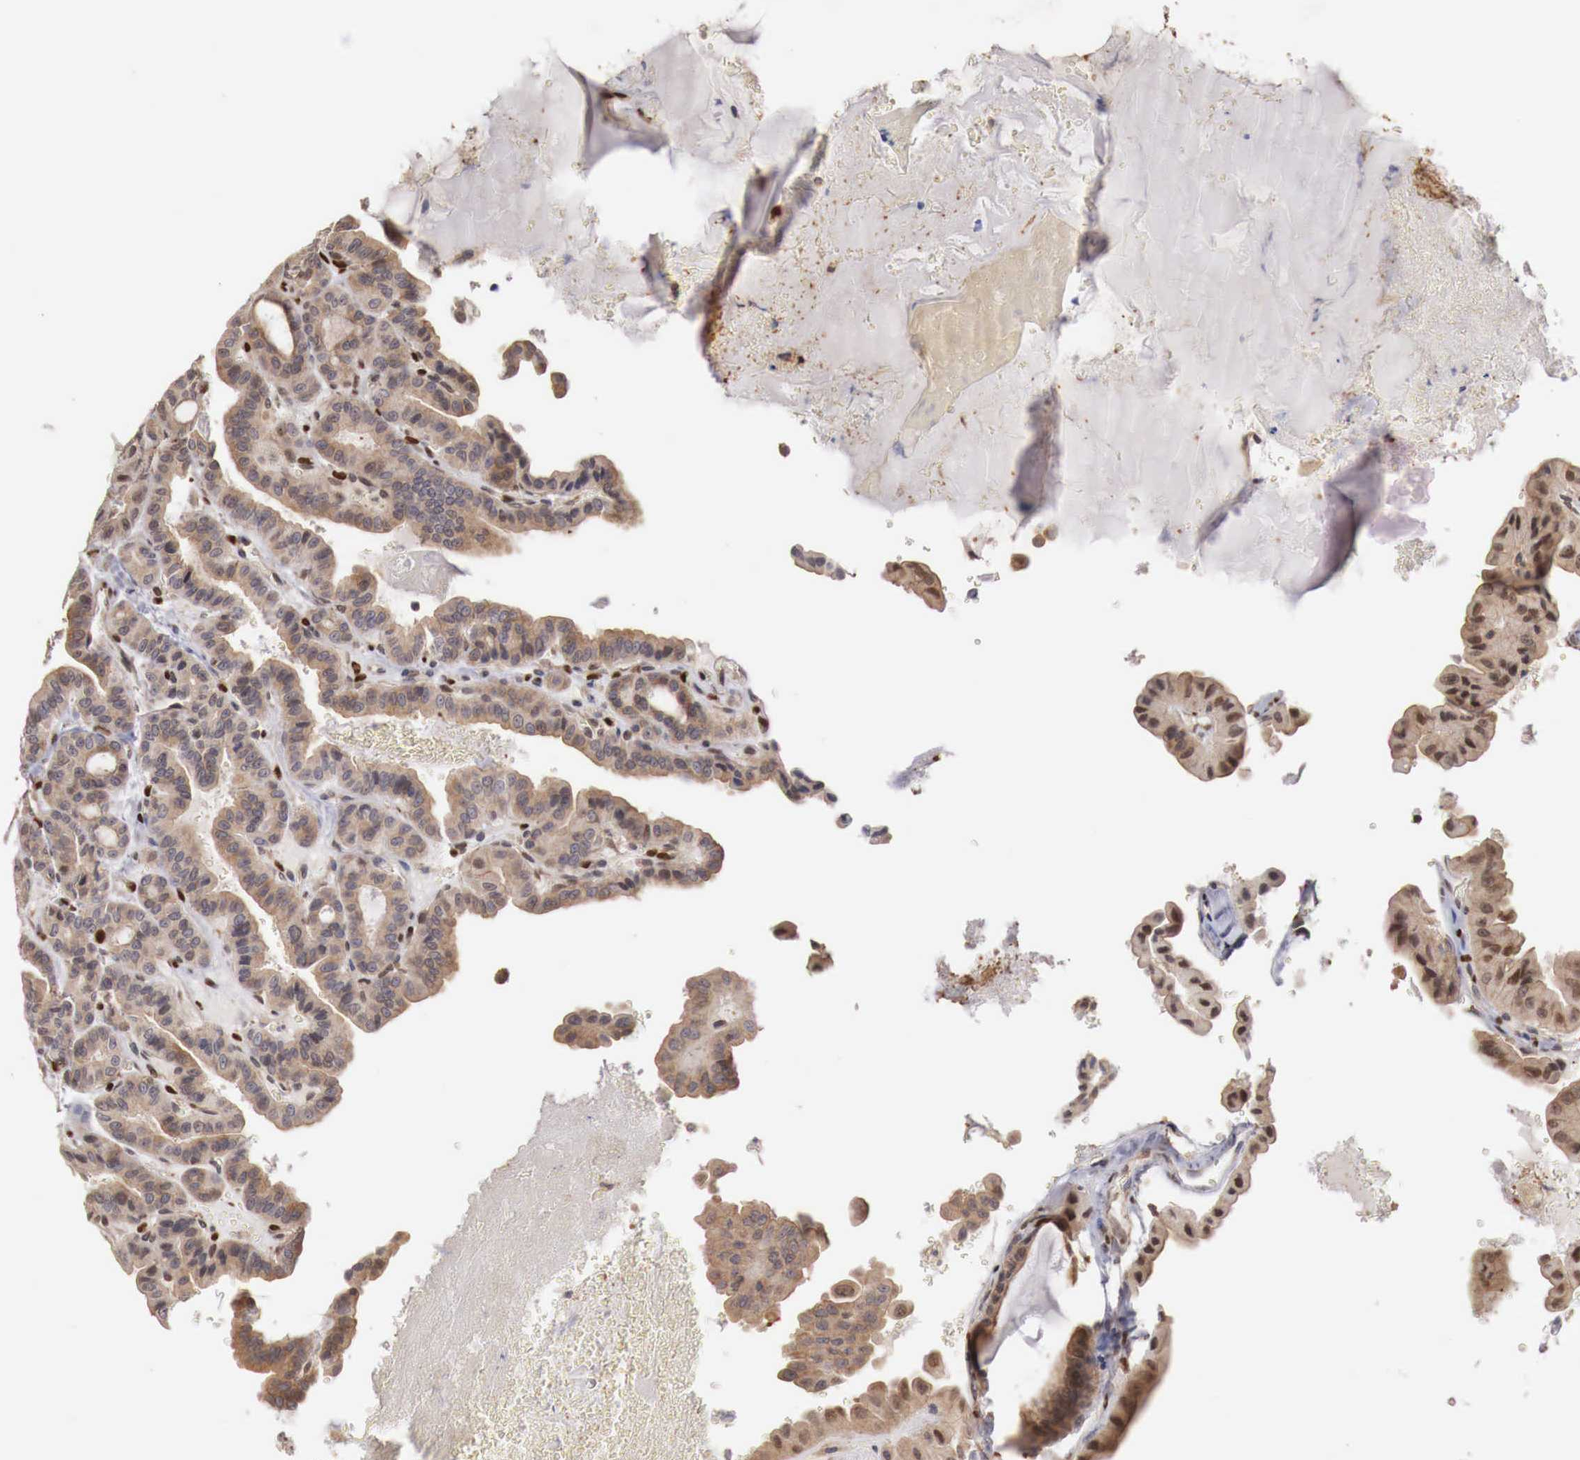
{"staining": {"intensity": "weak", "quantity": "<25%", "location": "cytoplasmic/membranous"}, "tissue": "thyroid cancer", "cell_type": "Tumor cells", "image_type": "cancer", "snomed": [{"axis": "morphology", "description": "Papillary adenocarcinoma, NOS"}, {"axis": "topography", "description": "Thyroid gland"}], "caption": "DAB immunohistochemical staining of papillary adenocarcinoma (thyroid) reveals no significant expression in tumor cells. (Immunohistochemistry (ihc), brightfield microscopy, high magnification).", "gene": "KHDRBS2", "patient": {"sex": "male", "age": 87}}